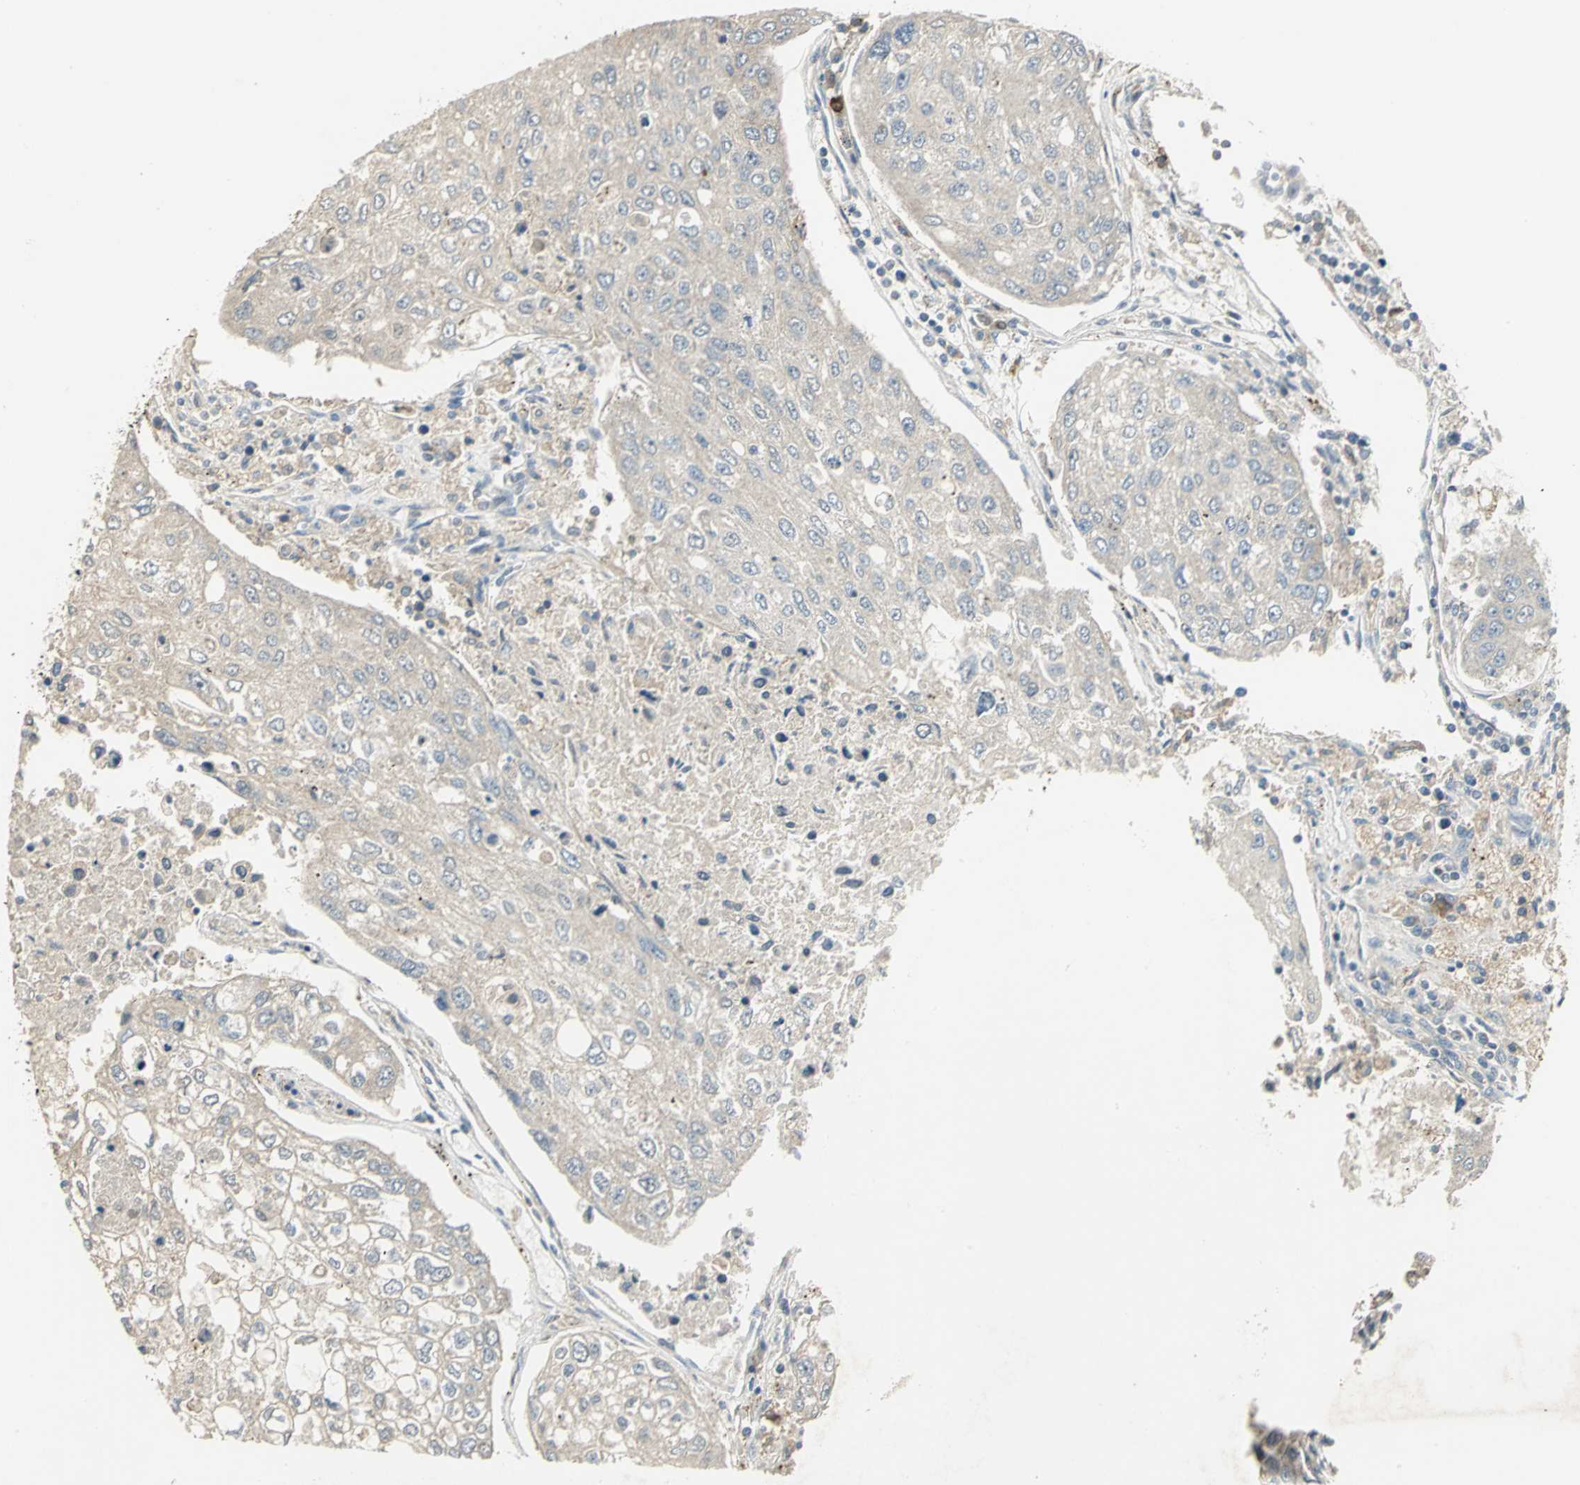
{"staining": {"intensity": "weak", "quantity": "25%-75%", "location": "cytoplasmic/membranous"}, "tissue": "urothelial cancer", "cell_type": "Tumor cells", "image_type": "cancer", "snomed": [{"axis": "morphology", "description": "Urothelial carcinoma, High grade"}, {"axis": "topography", "description": "Lymph node"}, {"axis": "topography", "description": "Urinary bladder"}], "caption": "This is an image of immunohistochemistry (IHC) staining of urothelial cancer, which shows weak expression in the cytoplasmic/membranous of tumor cells.", "gene": "PROC", "patient": {"sex": "male", "age": 51}}